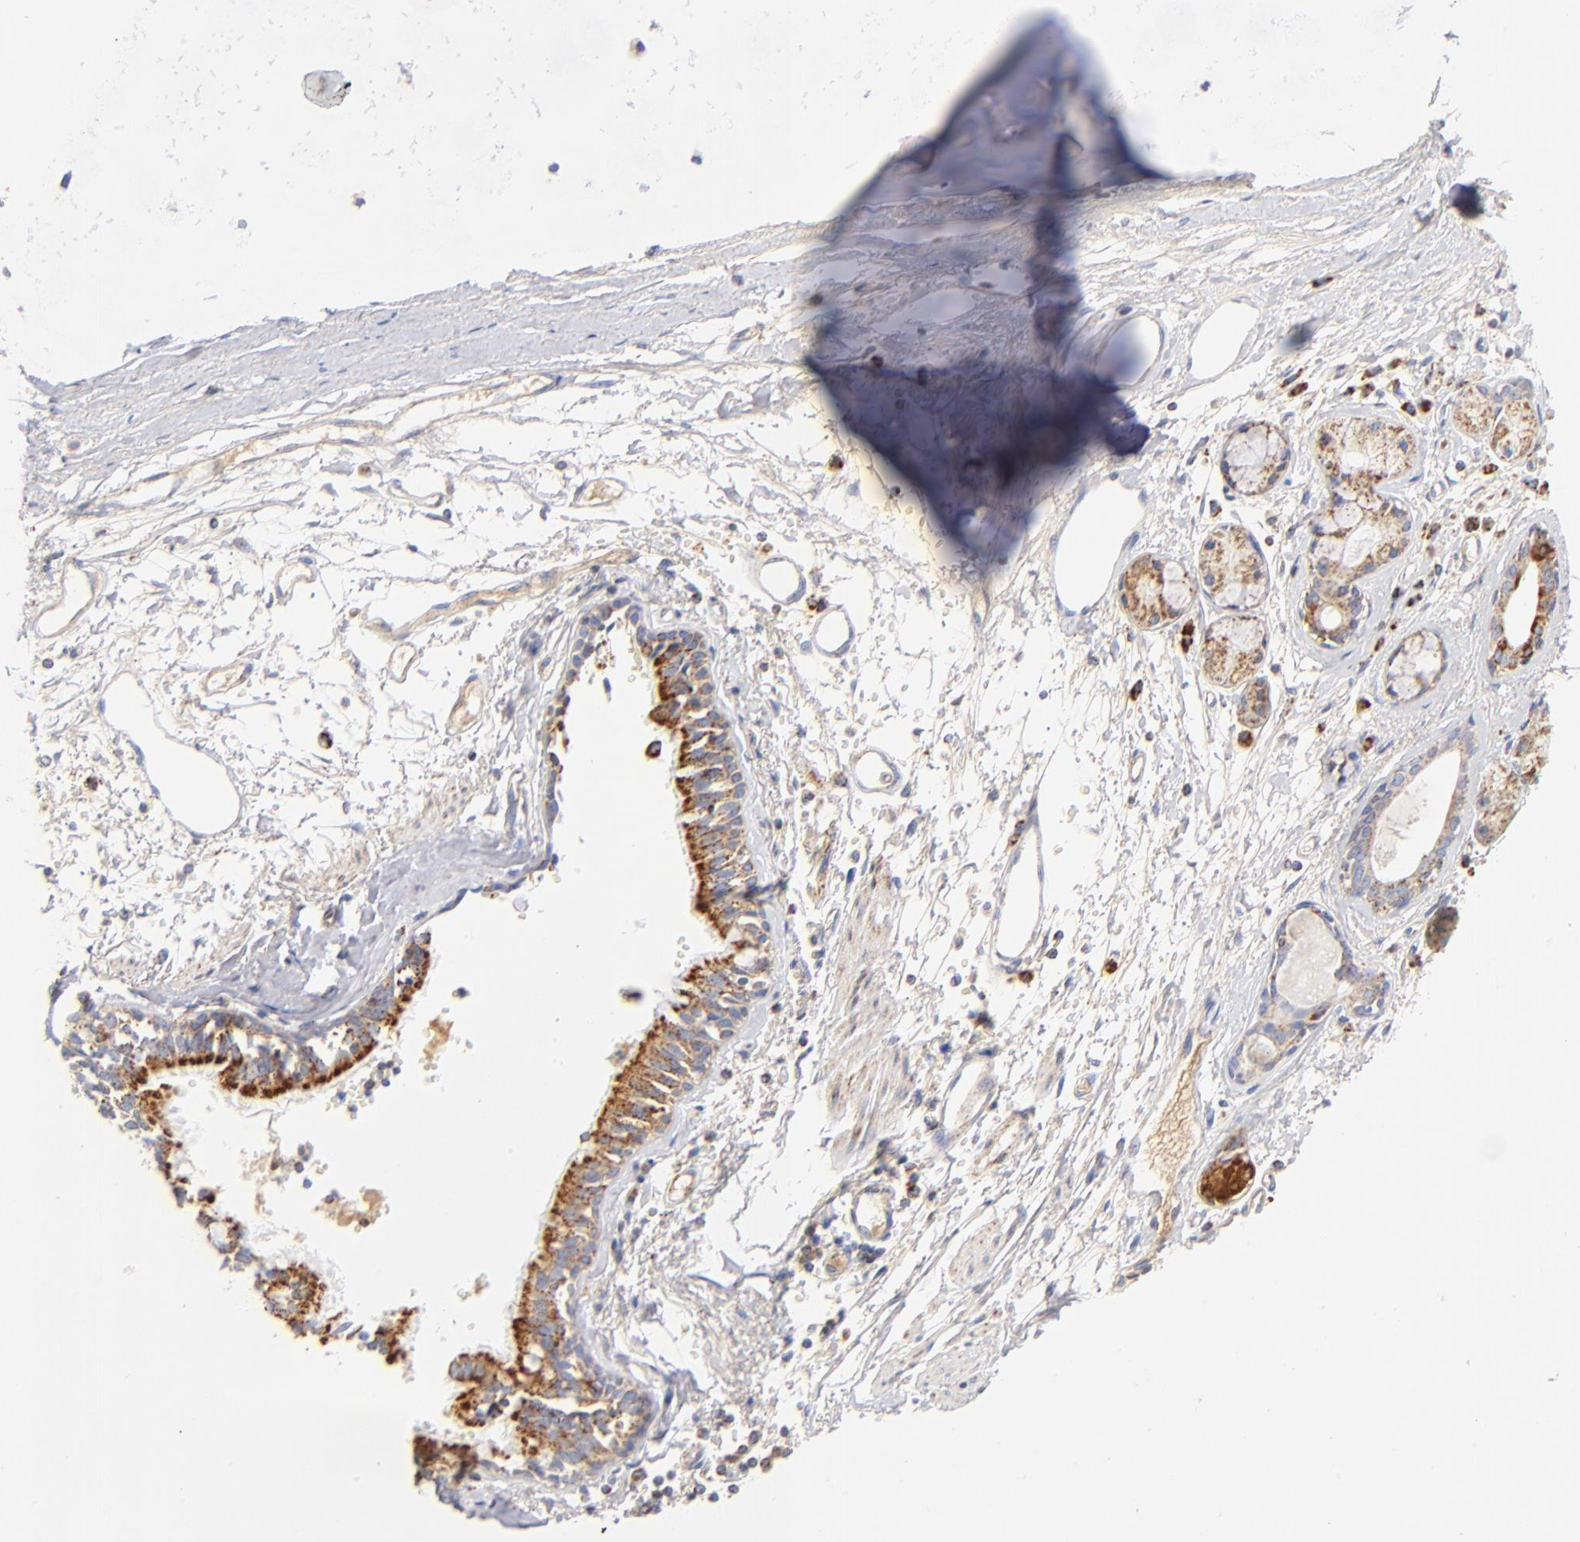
{"staining": {"intensity": "strong", "quantity": ">75%", "location": "cytoplasmic/membranous"}, "tissue": "bronchus", "cell_type": "Respiratory epithelial cells", "image_type": "normal", "snomed": [{"axis": "morphology", "description": "Normal tissue, NOS"}, {"axis": "topography", "description": "Bronchus"}, {"axis": "topography", "description": "Lung"}], "caption": "Brown immunohistochemical staining in normal human bronchus shows strong cytoplasmic/membranous expression in approximately >75% of respiratory epithelial cells.", "gene": "DLAT", "patient": {"sex": "female", "age": 56}}